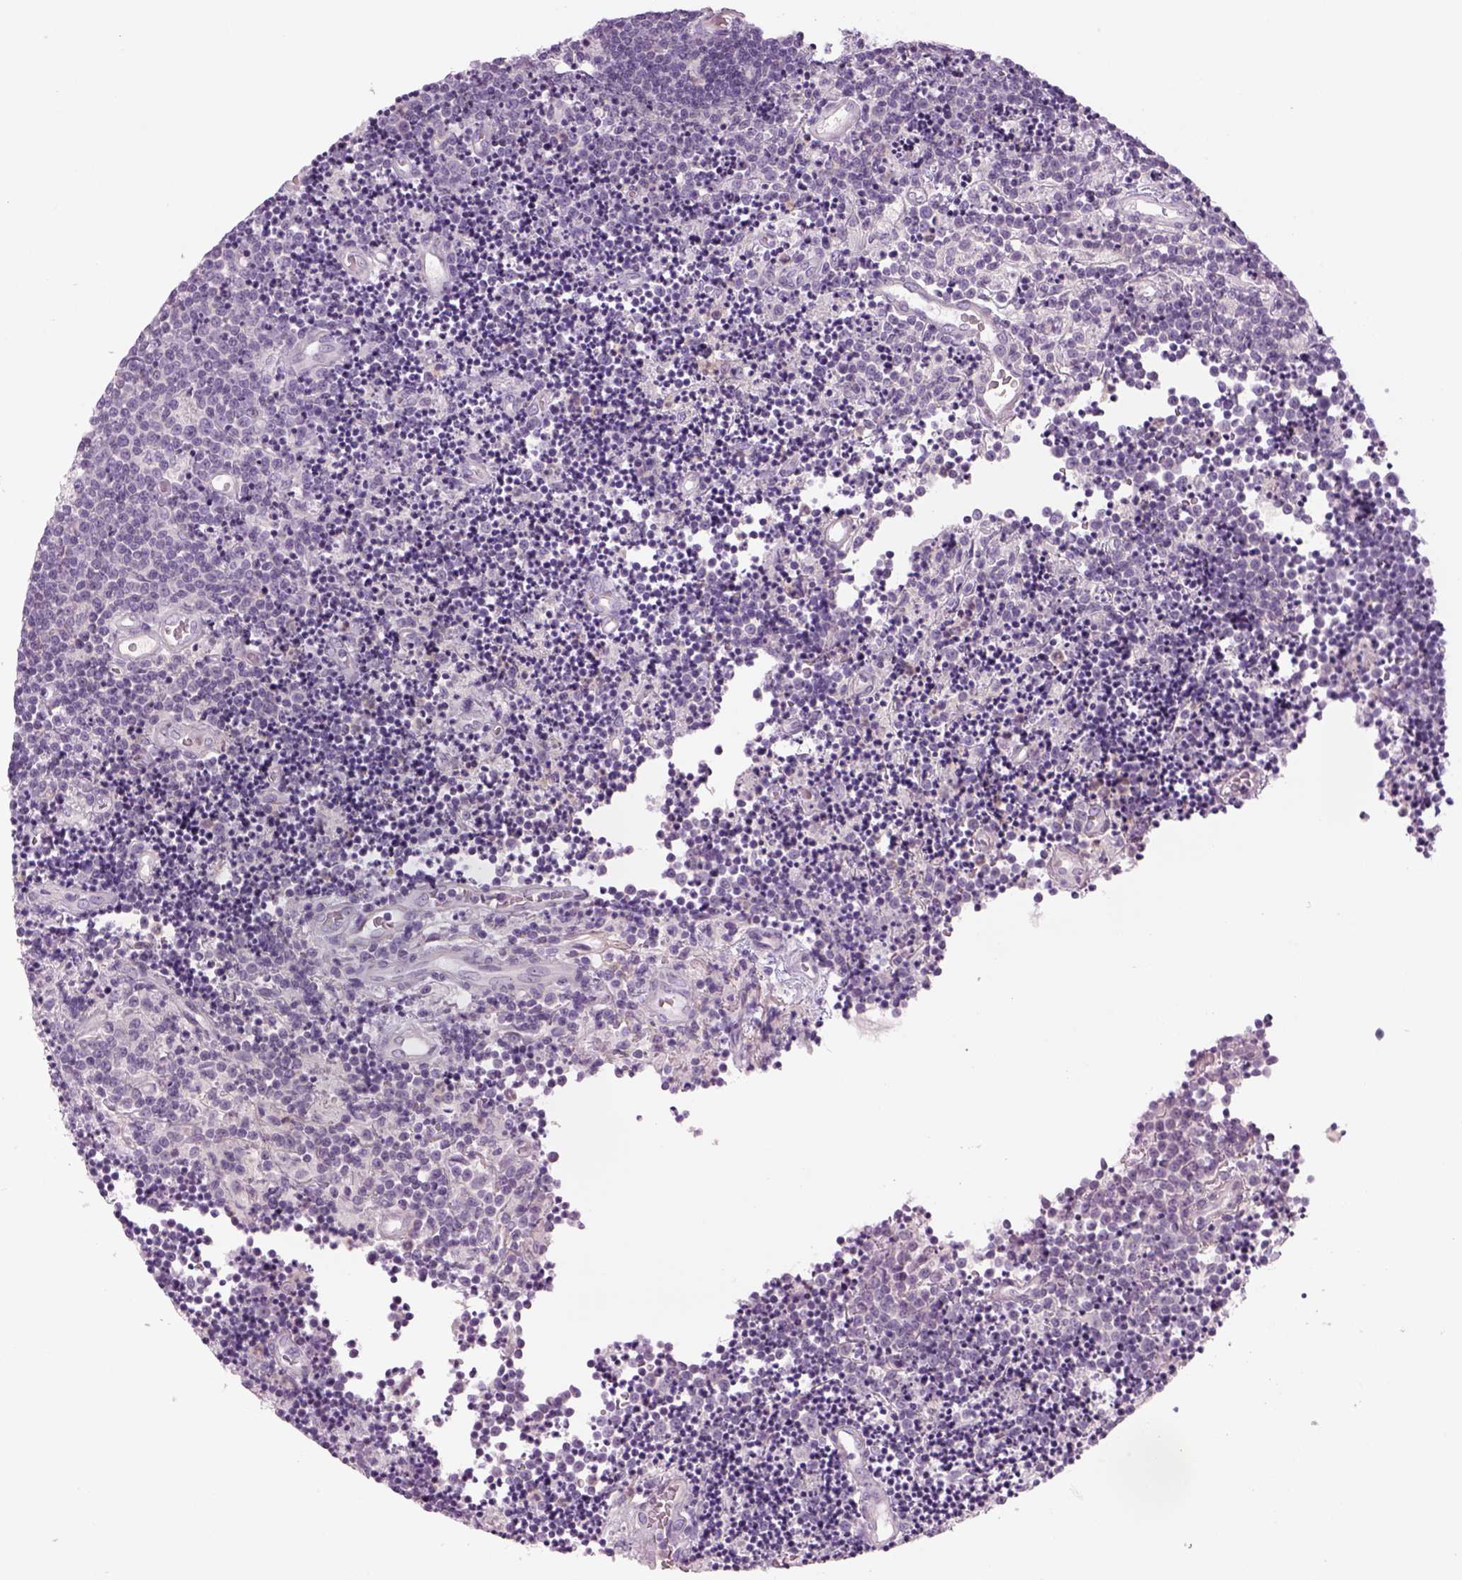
{"staining": {"intensity": "negative", "quantity": "none", "location": "none"}, "tissue": "lymphoma", "cell_type": "Tumor cells", "image_type": "cancer", "snomed": [{"axis": "morphology", "description": "Malignant lymphoma, non-Hodgkin's type, Low grade"}, {"axis": "topography", "description": "Brain"}], "caption": "This is a photomicrograph of immunohistochemistry (IHC) staining of low-grade malignant lymphoma, non-Hodgkin's type, which shows no expression in tumor cells.", "gene": "MDH1B", "patient": {"sex": "female", "age": 66}}